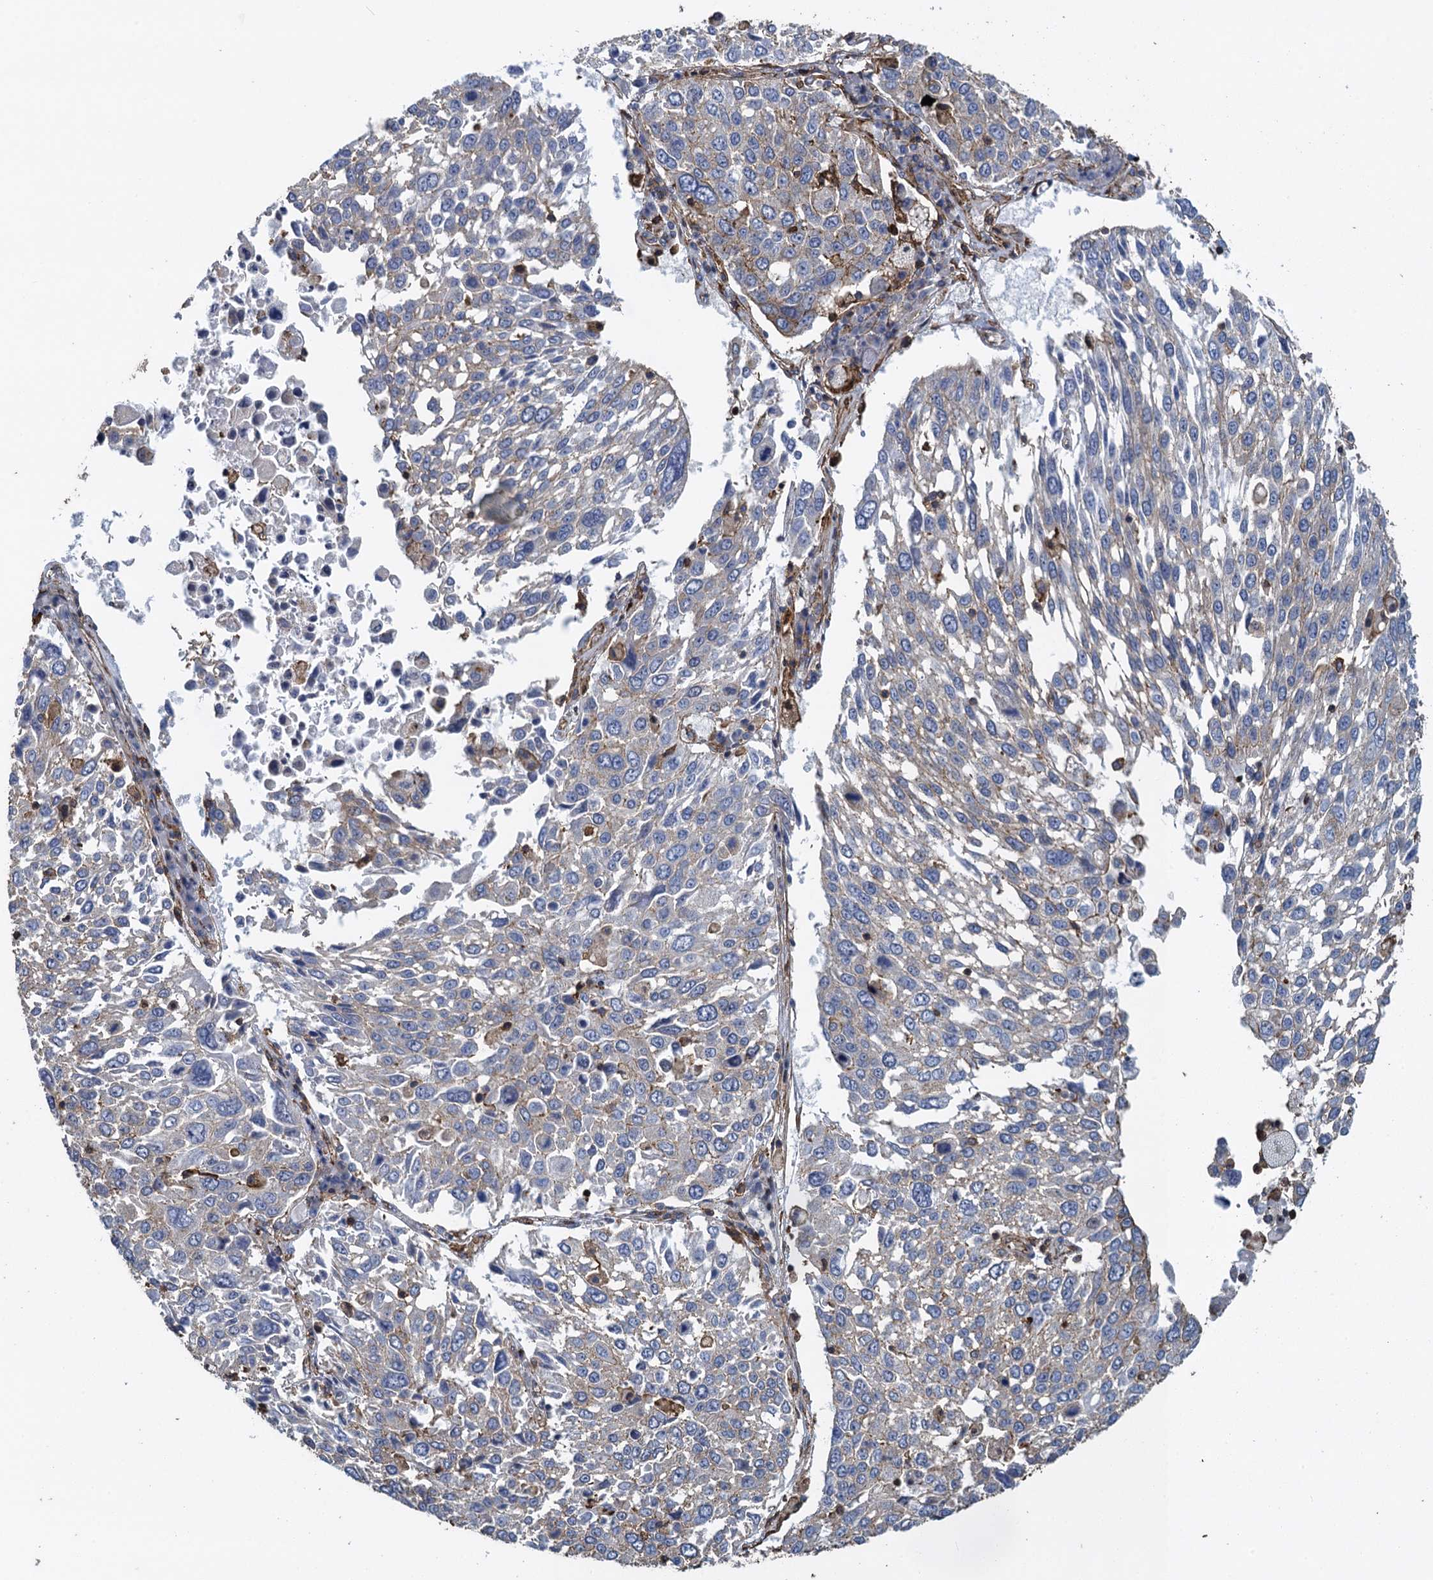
{"staining": {"intensity": "negative", "quantity": "none", "location": "none"}, "tissue": "lung cancer", "cell_type": "Tumor cells", "image_type": "cancer", "snomed": [{"axis": "morphology", "description": "Squamous cell carcinoma, NOS"}, {"axis": "topography", "description": "Lung"}], "caption": "This is a photomicrograph of IHC staining of squamous cell carcinoma (lung), which shows no expression in tumor cells.", "gene": "PROSER2", "patient": {"sex": "male", "age": 65}}